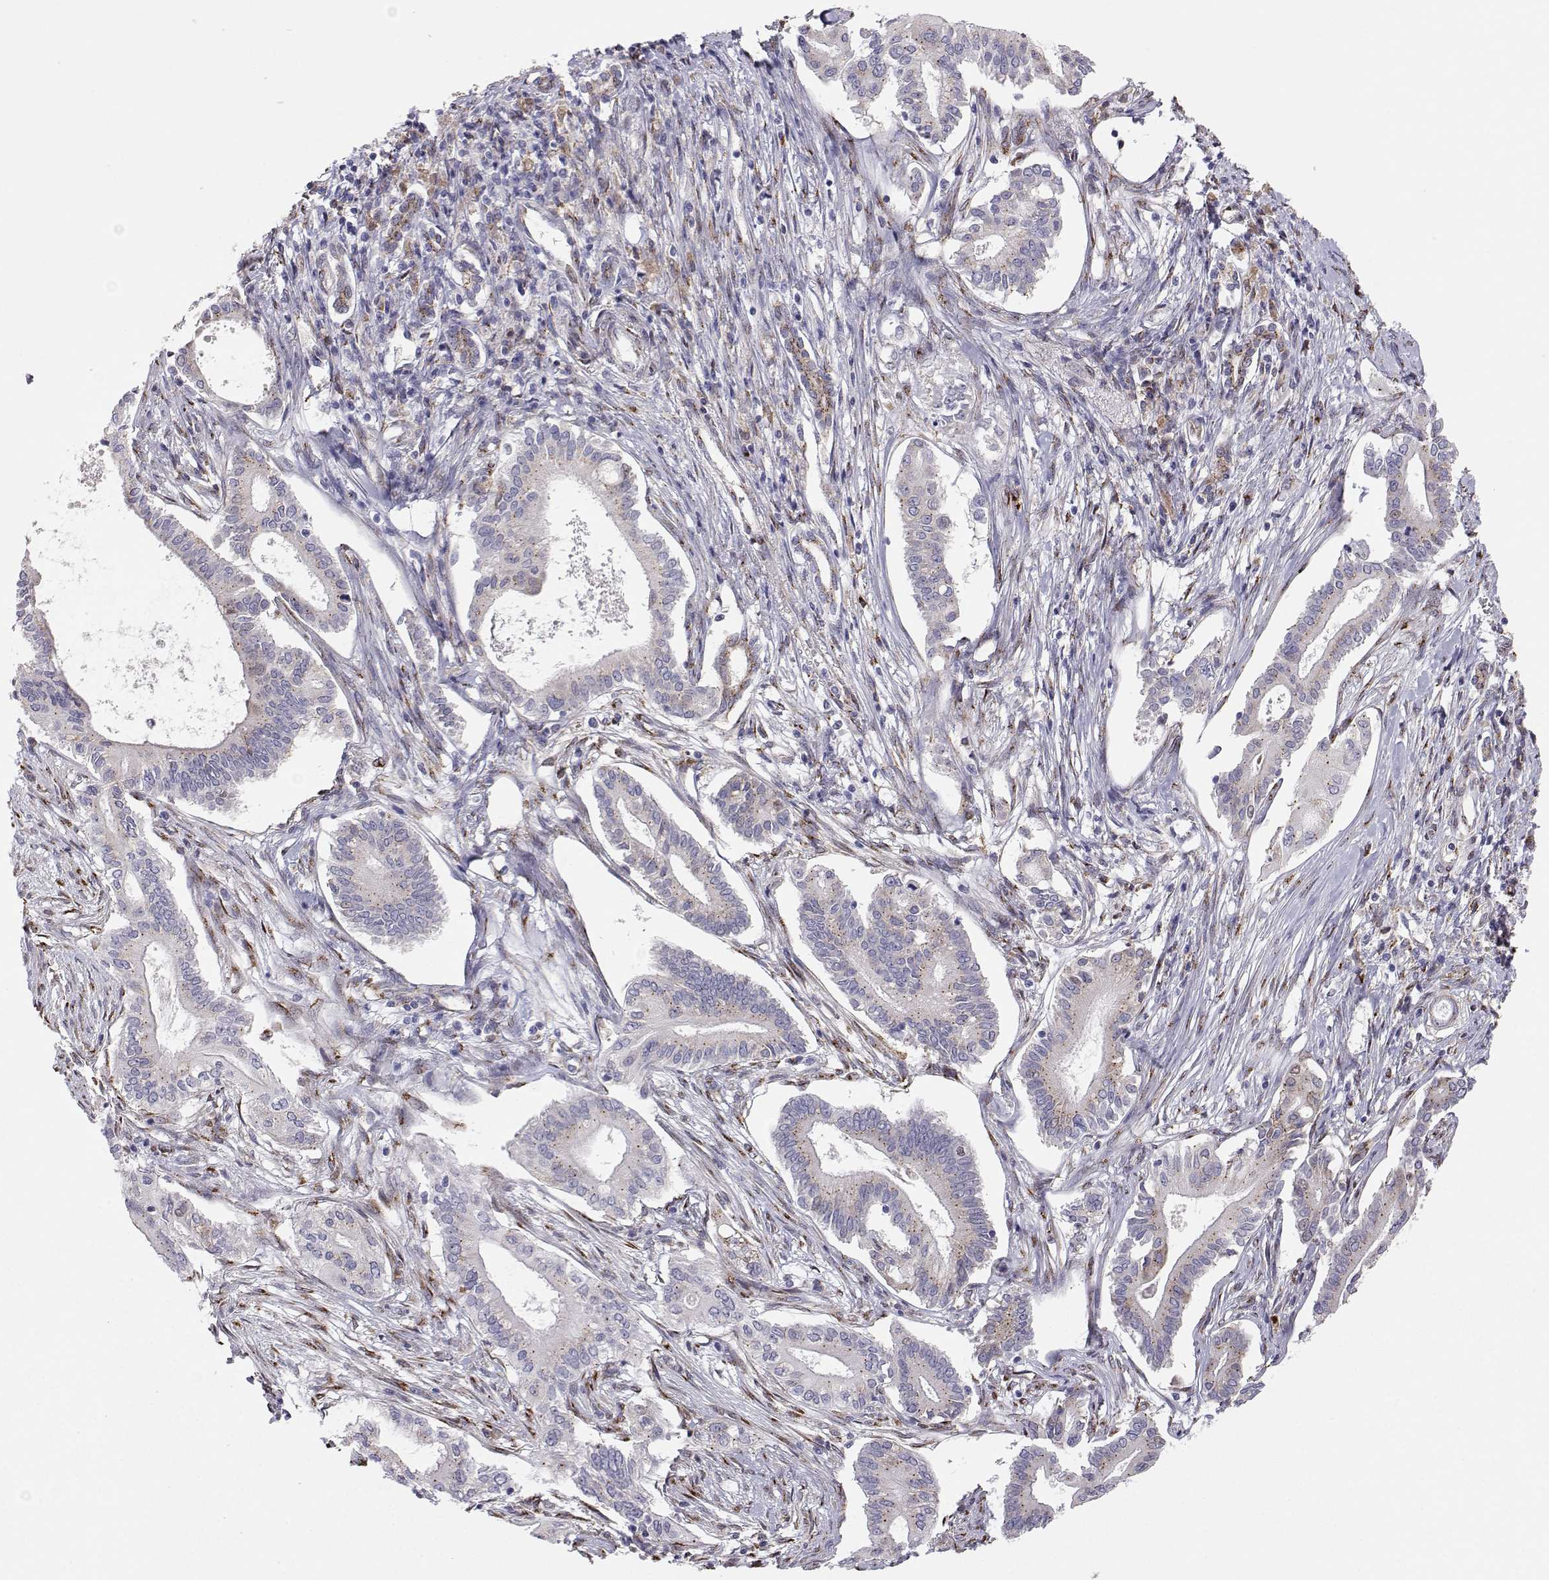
{"staining": {"intensity": "weak", "quantity": "25%-75%", "location": "cytoplasmic/membranous"}, "tissue": "pancreatic cancer", "cell_type": "Tumor cells", "image_type": "cancer", "snomed": [{"axis": "morphology", "description": "Adenocarcinoma, NOS"}, {"axis": "topography", "description": "Pancreas"}], "caption": "About 25%-75% of tumor cells in pancreatic cancer (adenocarcinoma) display weak cytoplasmic/membranous protein expression as visualized by brown immunohistochemical staining.", "gene": "STARD13", "patient": {"sex": "female", "age": 68}}